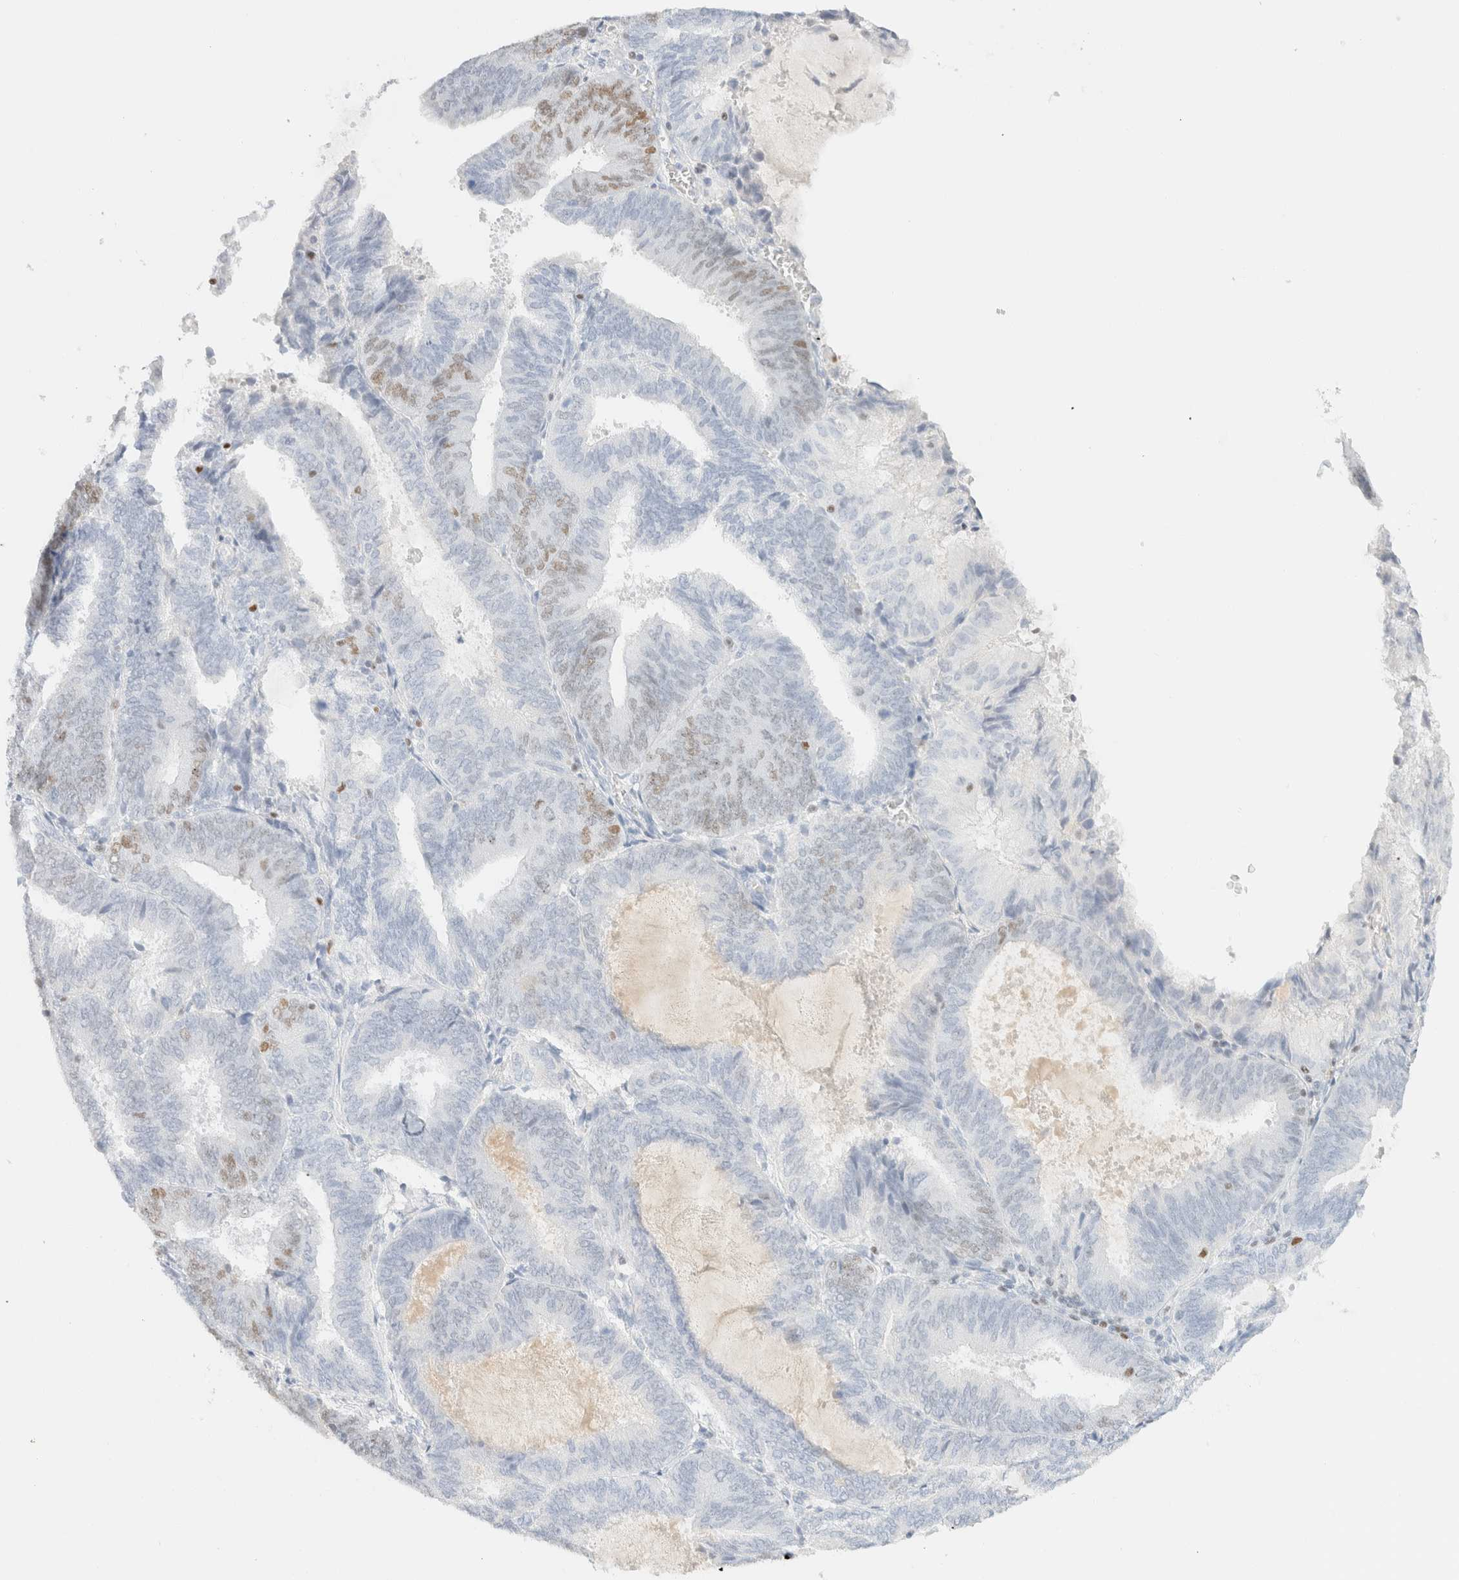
{"staining": {"intensity": "weak", "quantity": "<25%", "location": "nuclear"}, "tissue": "endometrial cancer", "cell_type": "Tumor cells", "image_type": "cancer", "snomed": [{"axis": "morphology", "description": "Adenocarcinoma, NOS"}, {"axis": "topography", "description": "Endometrium"}], "caption": "Endometrial cancer (adenocarcinoma) stained for a protein using immunohistochemistry demonstrates no staining tumor cells.", "gene": "IKZF3", "patient": {"sex": "female", "age": 81}}